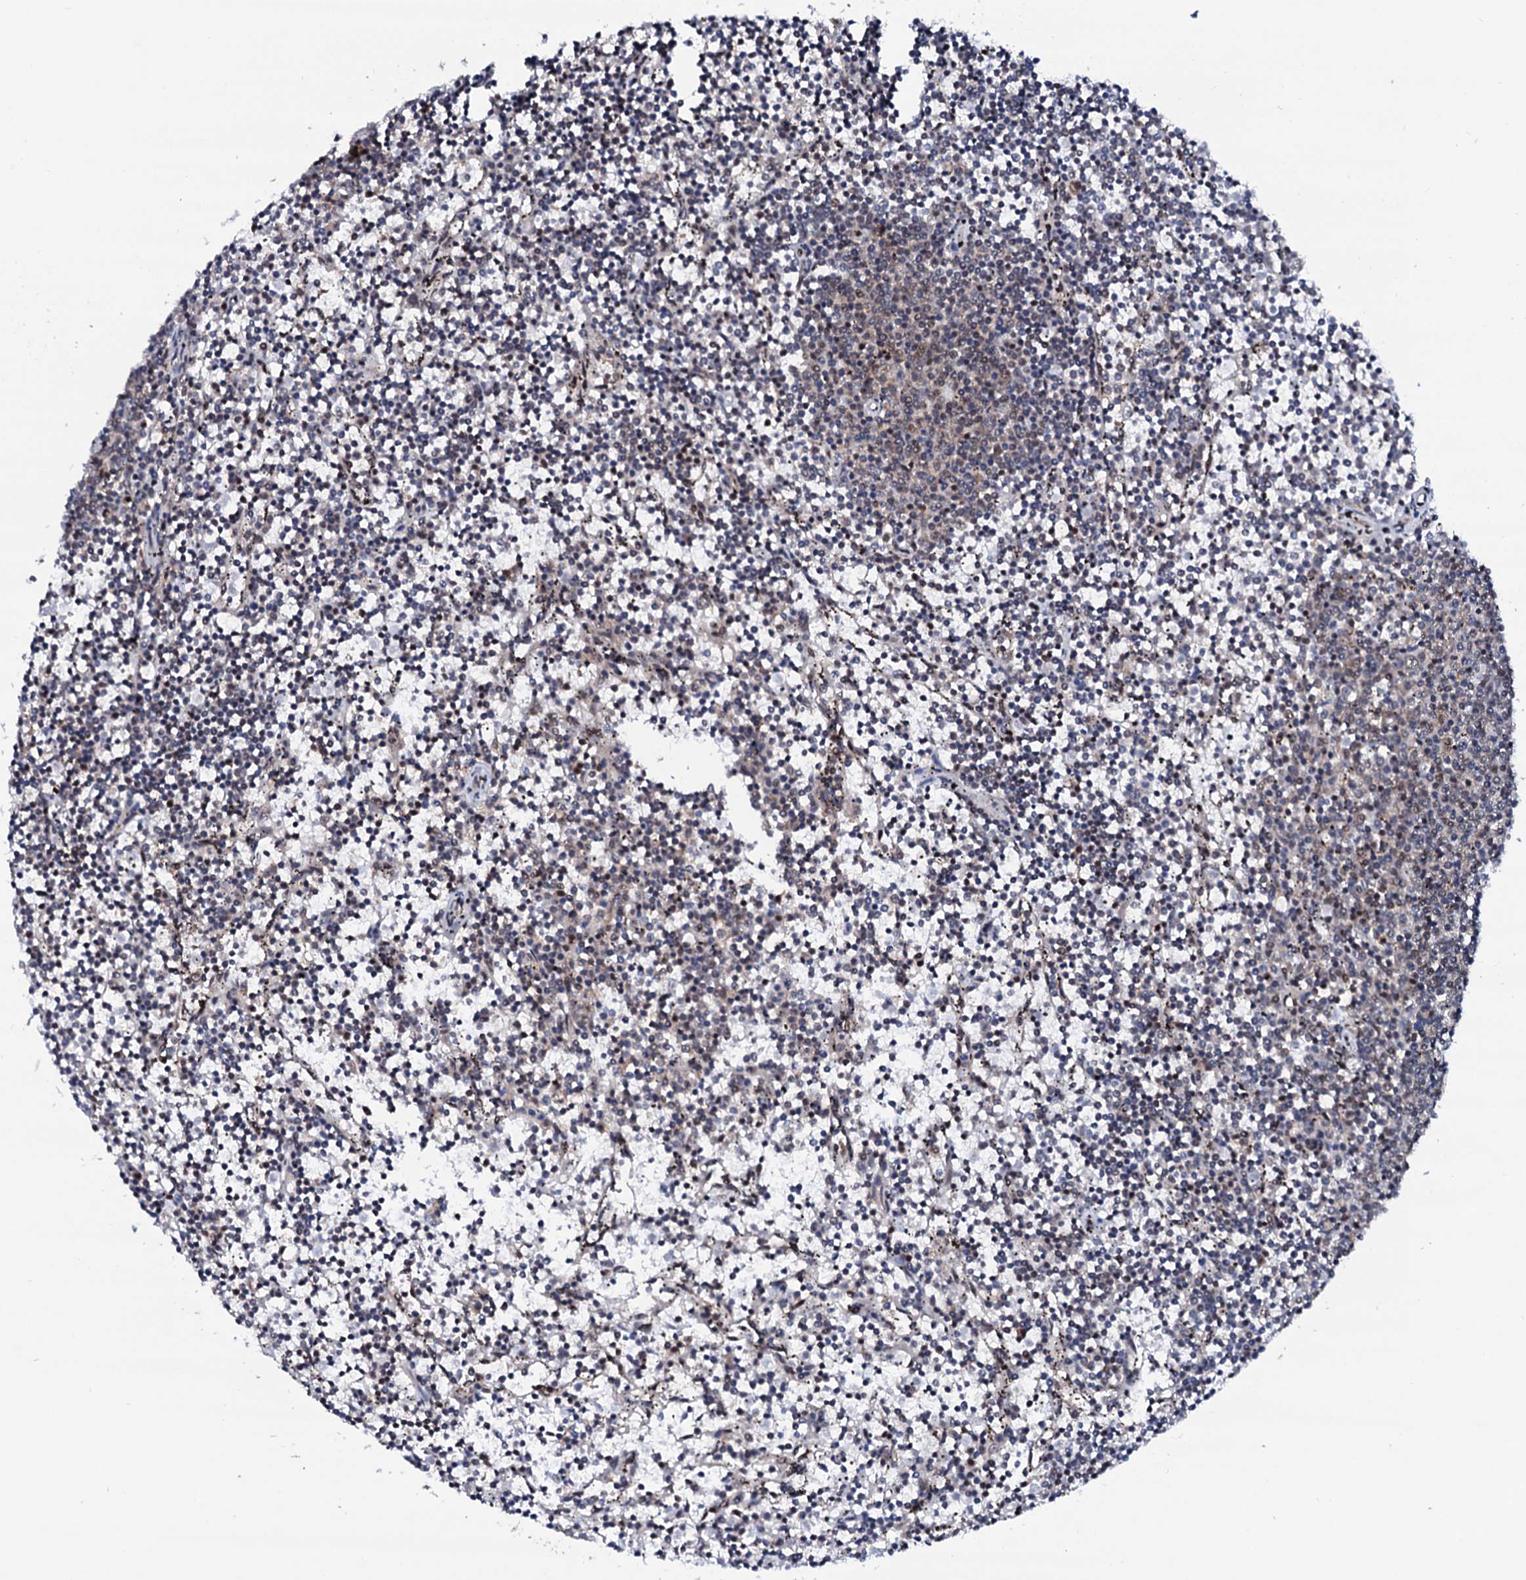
{"staining": {"intensity": "weak", "quantity": "<25%", "location": "nuclear"}, "tissue": "lymphoma", "cell_type": "Tumor cells", "image_type": "cancer", "snomed": [{"axis": "morphology", "description": "Malignant lymphoma, non-Hodgkin's type, Low grade"}, {"axis": "topography", "description": "Spleen"}], "caption": "This is an immunohistochemistry micrograph of human lymphoma. There is no positivity in tumor cells.", "gene": "PRPF18", "patient": {"sex": "female", "age": 50}}